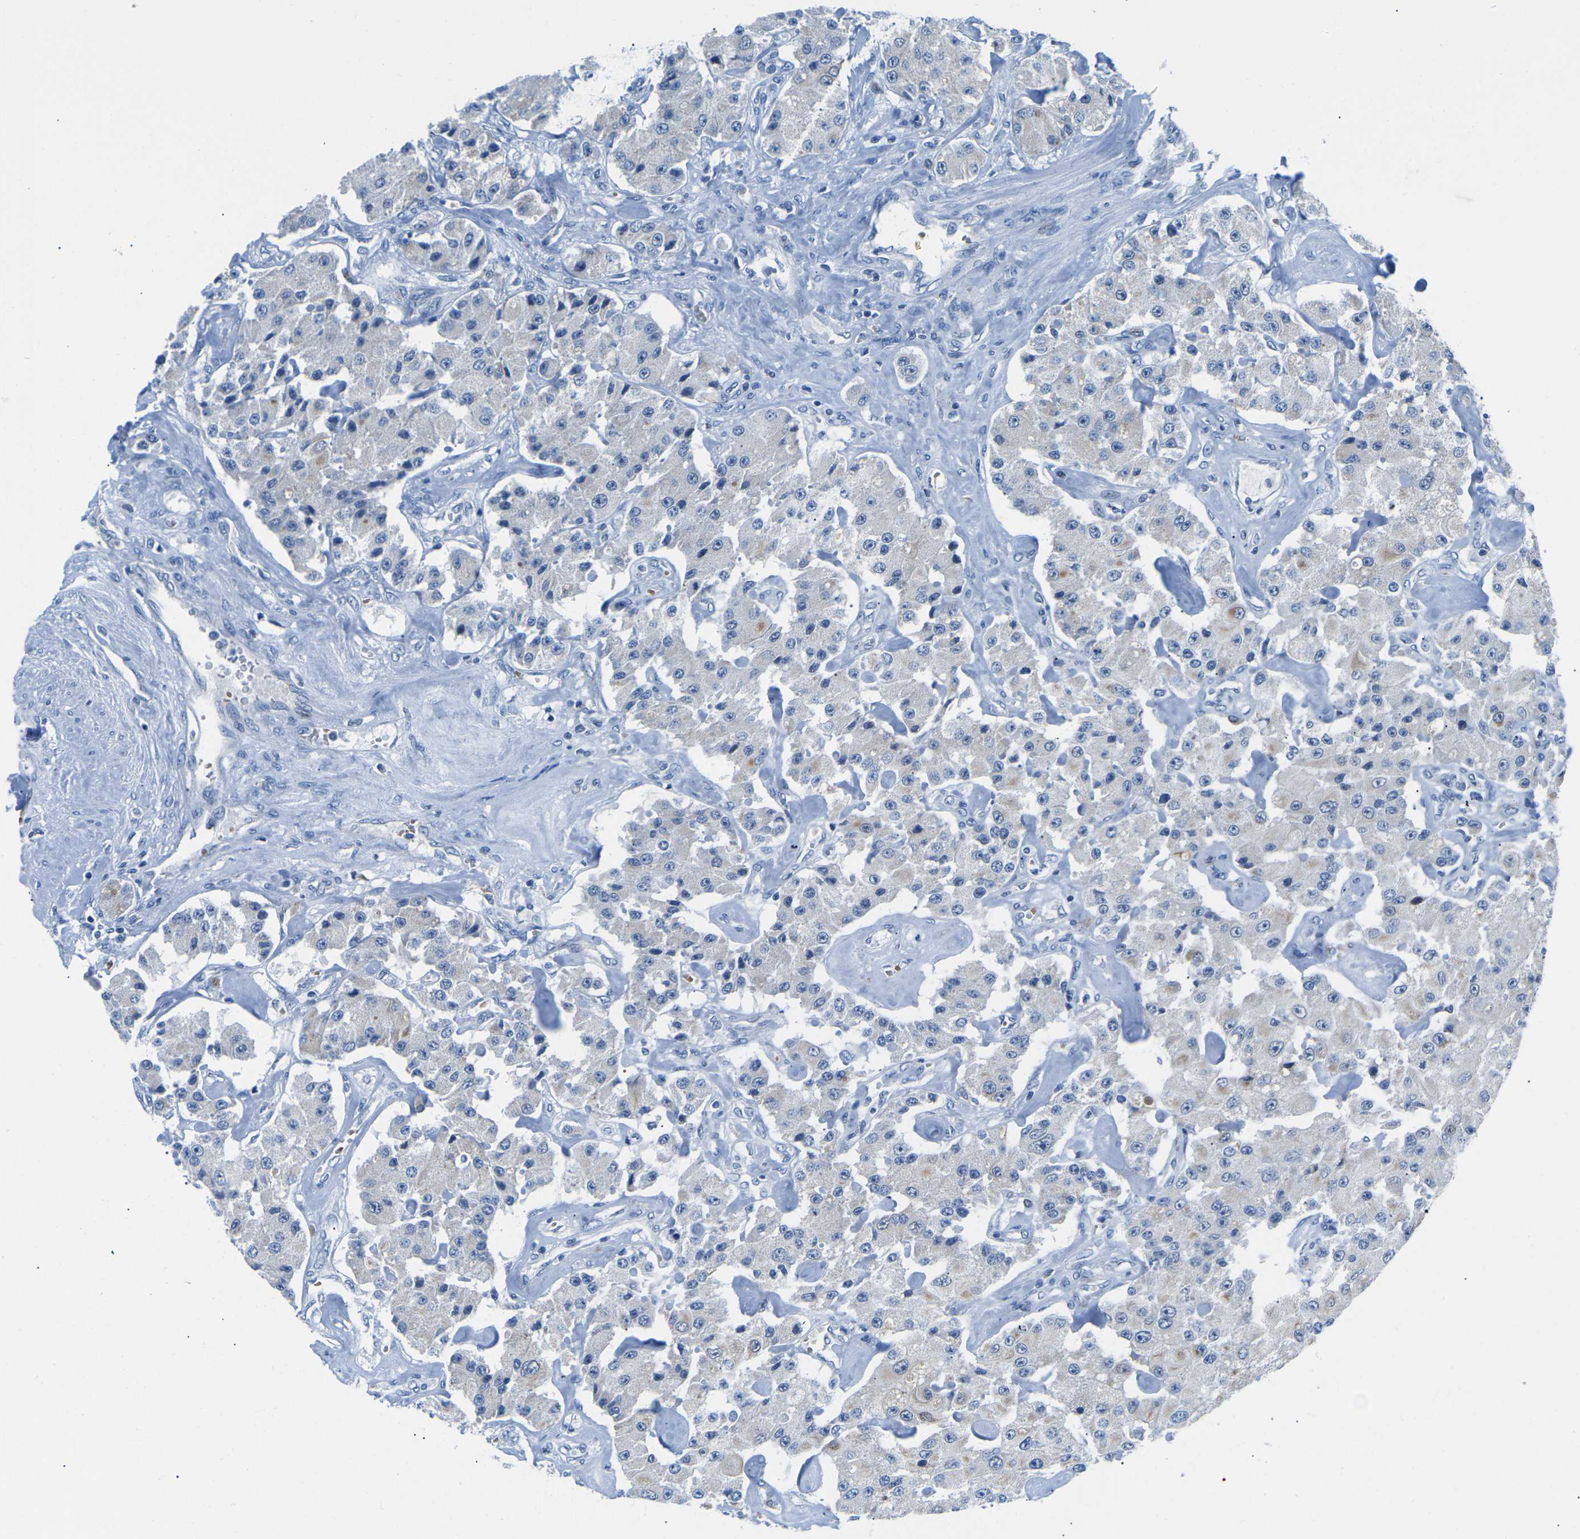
{"staining": {"intensity": "negative", "quantity": "none", "location": "none"}, "tissue": "carcinoid", "cell_type": "Tumor cells", "image_type": "cancer", "snomed": [{"axis": "morphology", "description": "Carcinoid, malignant, NOS"}, {"axis": "topography", "description": "Pancreas"}], "caption": "Carcinoid was stained to show a protein in brown. There is no significant expression in tumor cells.", "gene": "TM6SF1", "patient": {"sex": "male", "age": 41}}